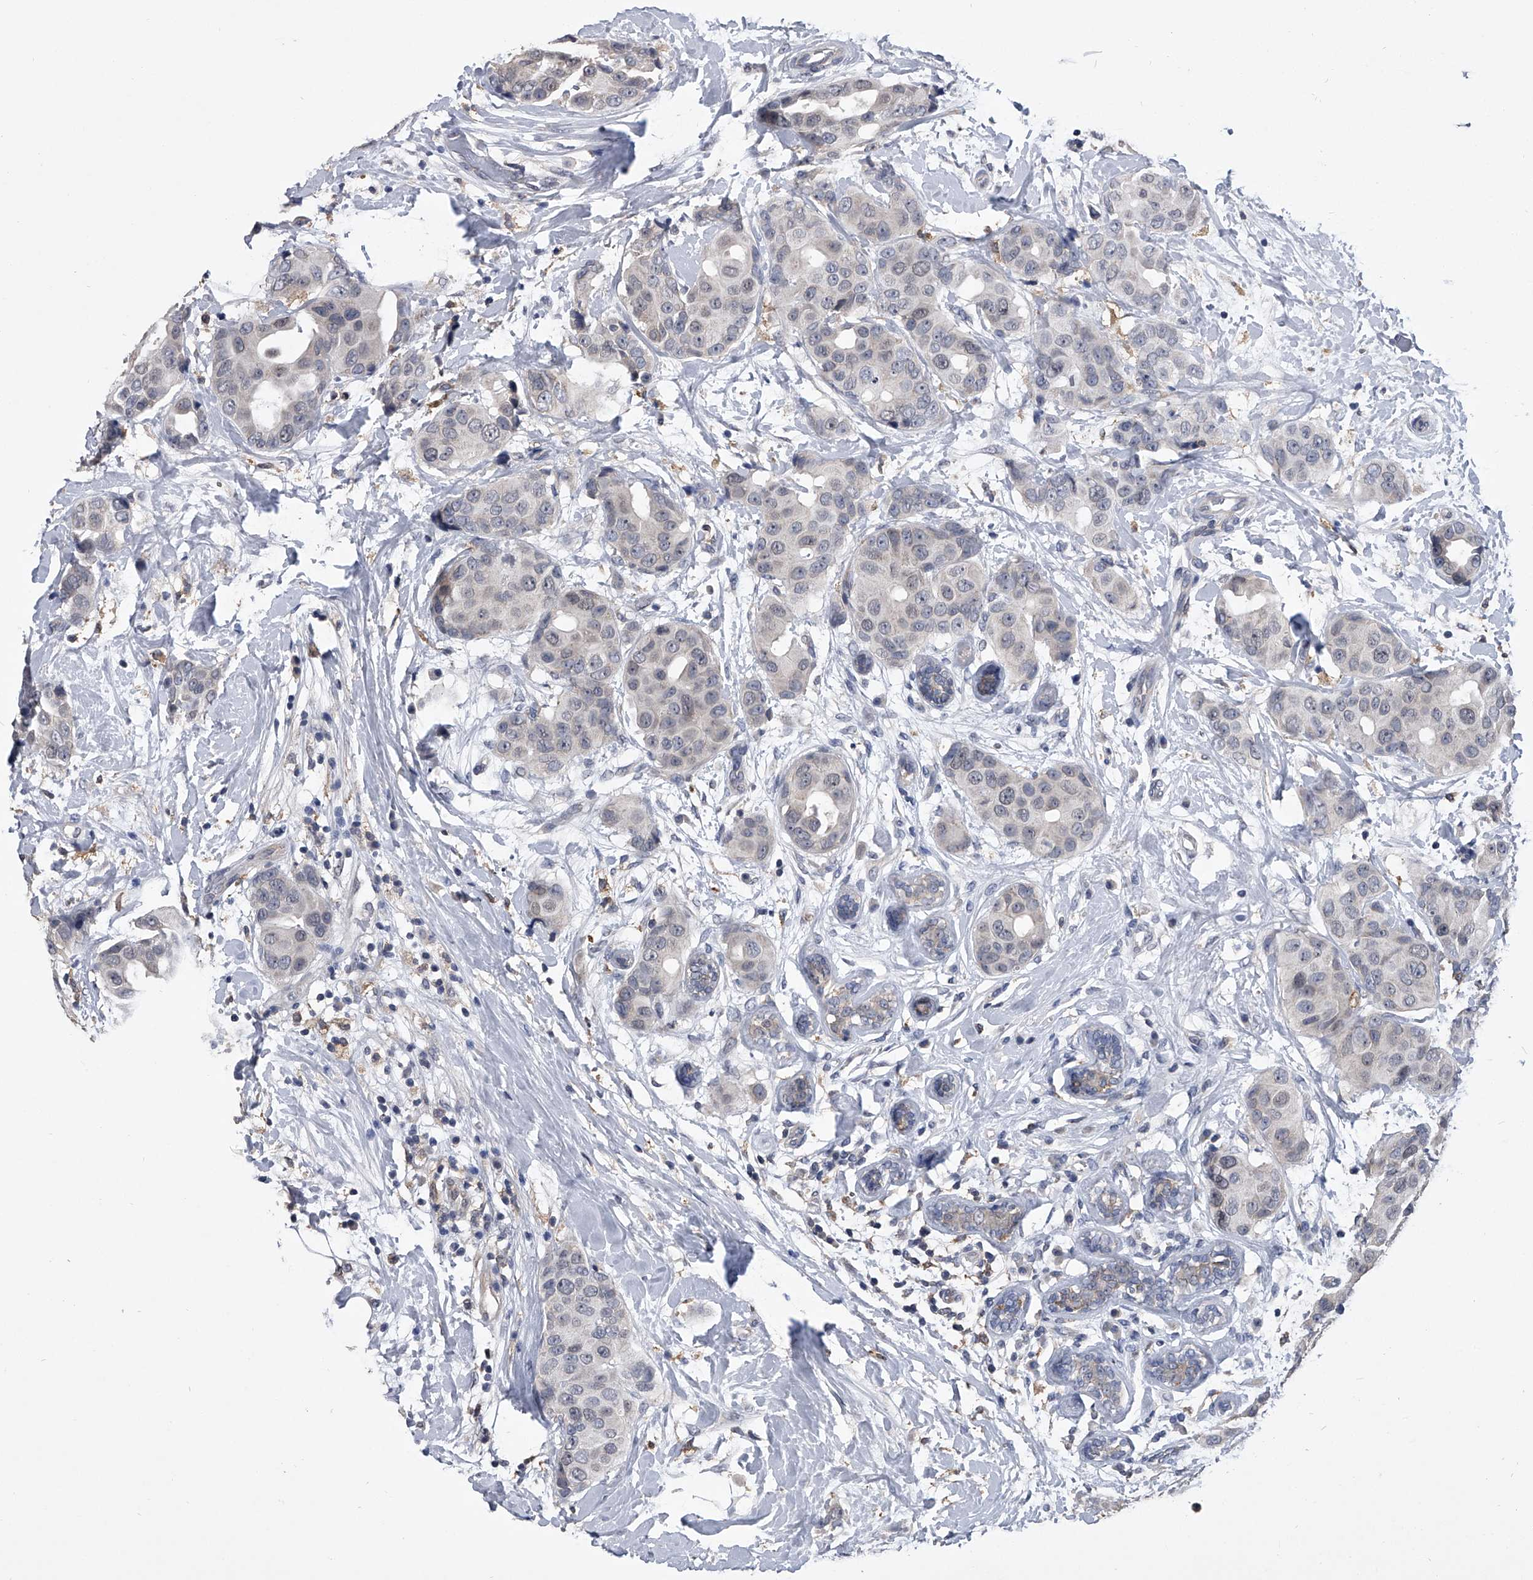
{"staining": {"intensity": "negative", "quantity": "none", "location": "none"}, "tissue": "breast cancer", "cell_type": "Tumor cells", "image_type": "cancer", "snomed": [{"axis": "morphology", "description": "Normal tissue, NOS"}, {"axis": "morphology", "description": "Duct carcinoma"}, {"axis": "topography", "description": "Breast"}], "caption": "Breast cancer was stained to show a protein in brown. There is no significant positivity in tumor cells. (Brightfield microscopy of DAB immunohistochemistry (IHC) at high magnification).", "gene": "MAP4K3", "patient": {"sex": "female", "age": 39}}